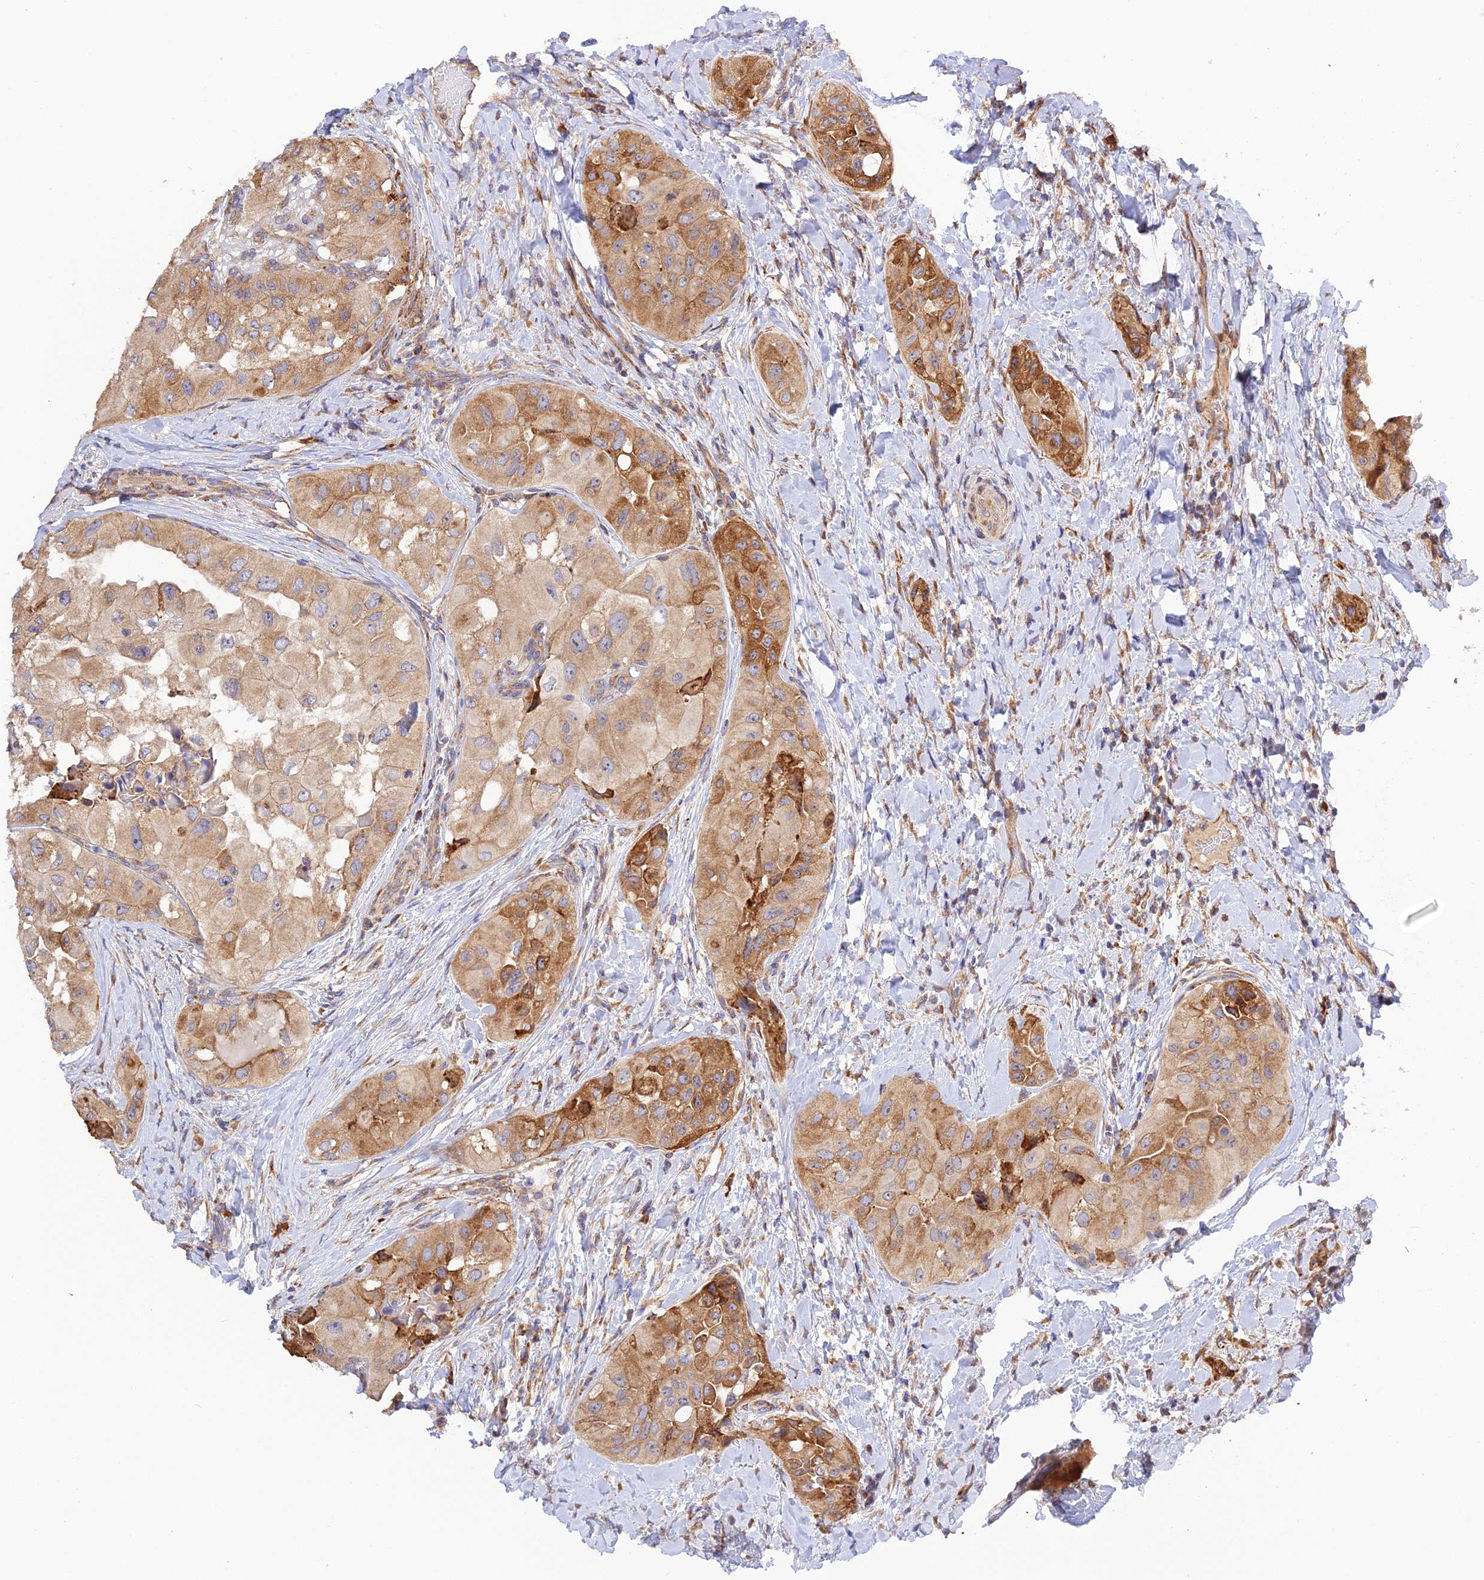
{"staining": {"intensity": "moderate", "quantity": "25%-75%", "location": "cytoplasmic/membranous"}, "tissue": "thyroid cancer", "cell_type": "Tumor cells", "image_type": "cancer", "snomed": [{"axis": "morphology", "description": "Normal tissue, NOS"}, {"axis": "morphology", "description": "Papillary adenocarcinoma, NOS"}, {"axis": "topography", "description": "Thyroid gland"}], "caption": "A brown stain labels moderate cytoplasmic/membranous staining of a protein in thyroid cancer (papillary adenocarcinoma) tumor cells. The protein of interest is shown in brown color, while the nuclei are stained blue.", "gene": "RPL5", "patient": {"sex": "female", "age": 59}}